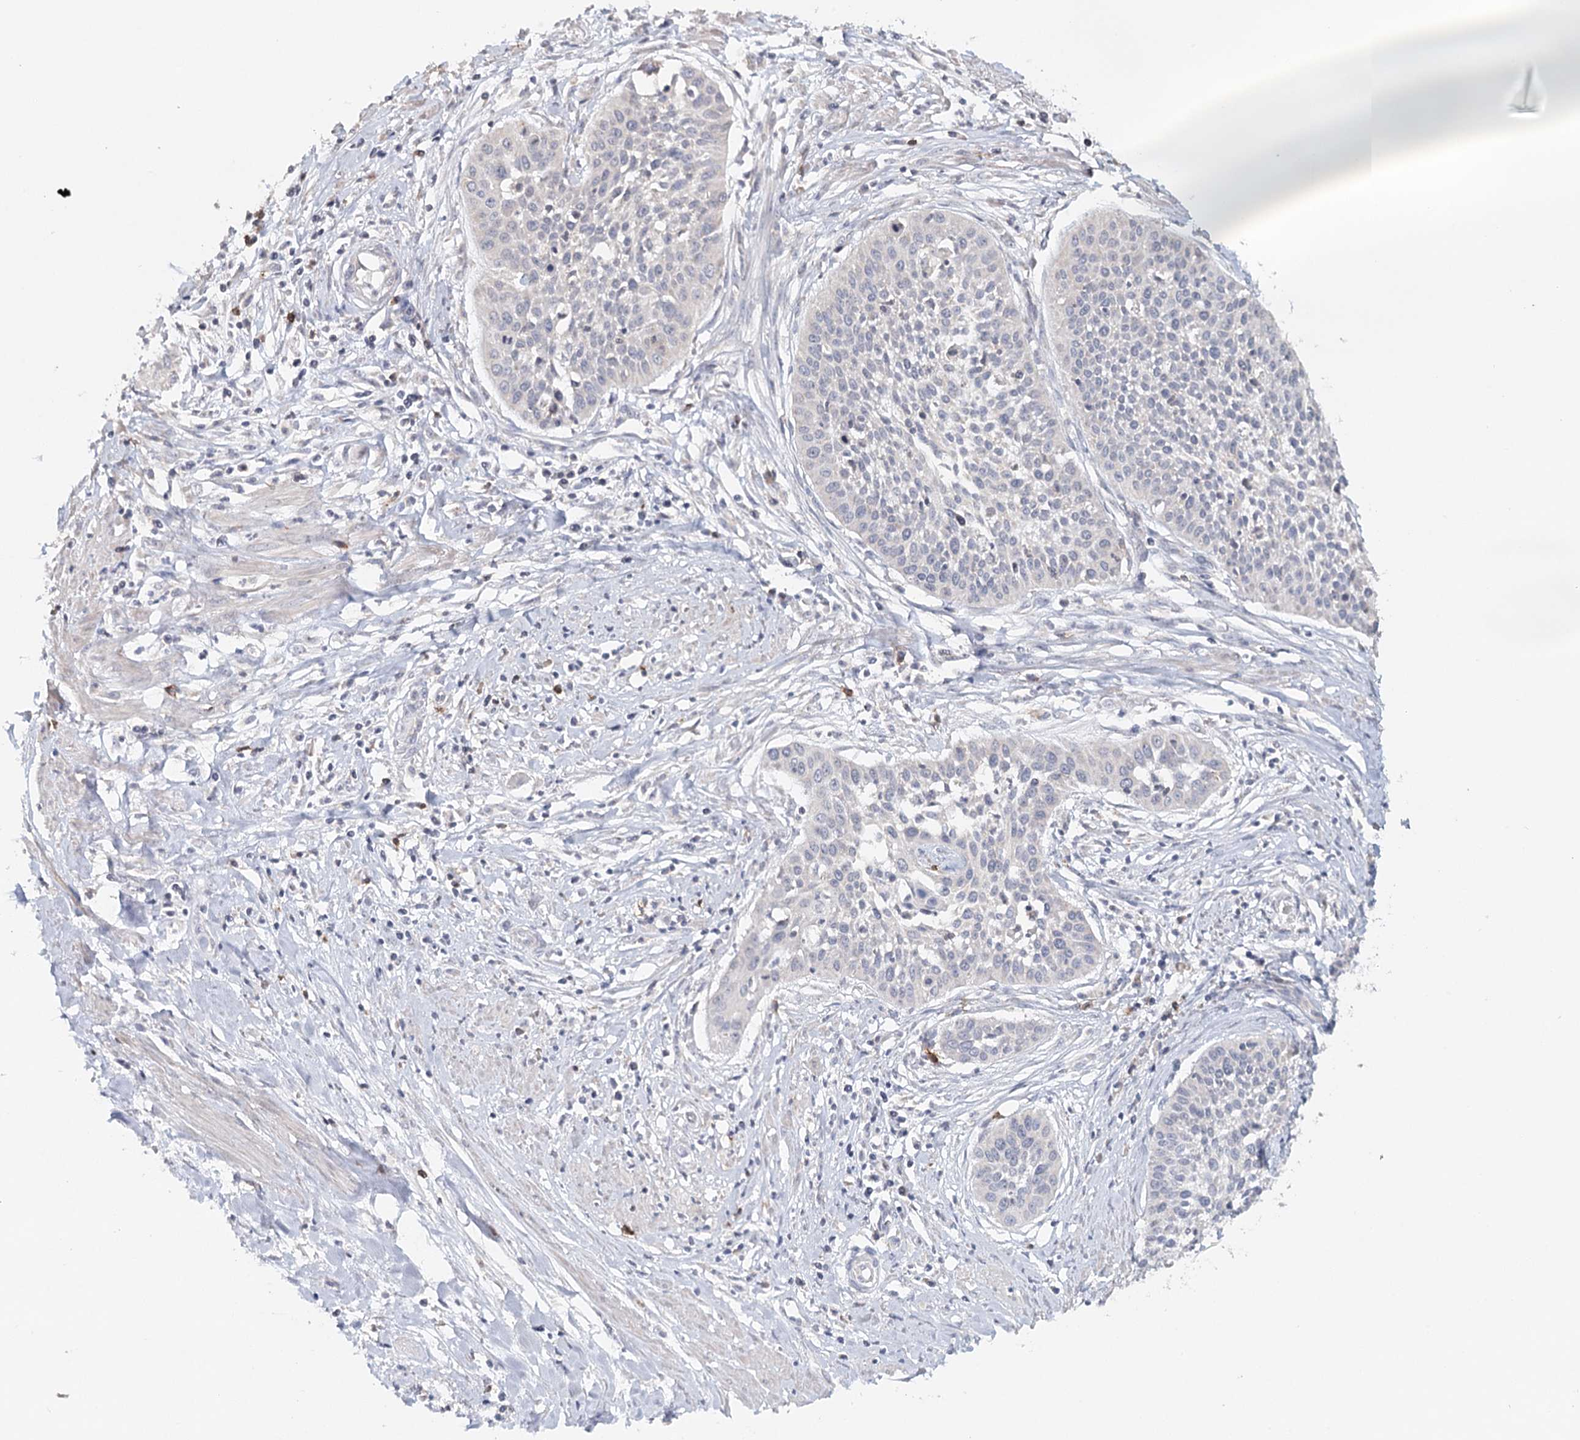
{"staining": {"intensity": "negative", "quantity": "none", "location": "none"}, "tissue": "cervical cancer", "cell_type": "Tumor cells", "image_type": "cancer", "snomed": [{"axis": "morphology", "description": "Squamous cell carcinoma, NOS"}, {"axis": "topography", "description": "Cervix"}], "caption": "Immunohistochemical staining of cervical squamous cell carcinoma shows no significant staining in tumor cells.", "gene": "ICOS", "patient": {"sex": "female", "age": 34}}